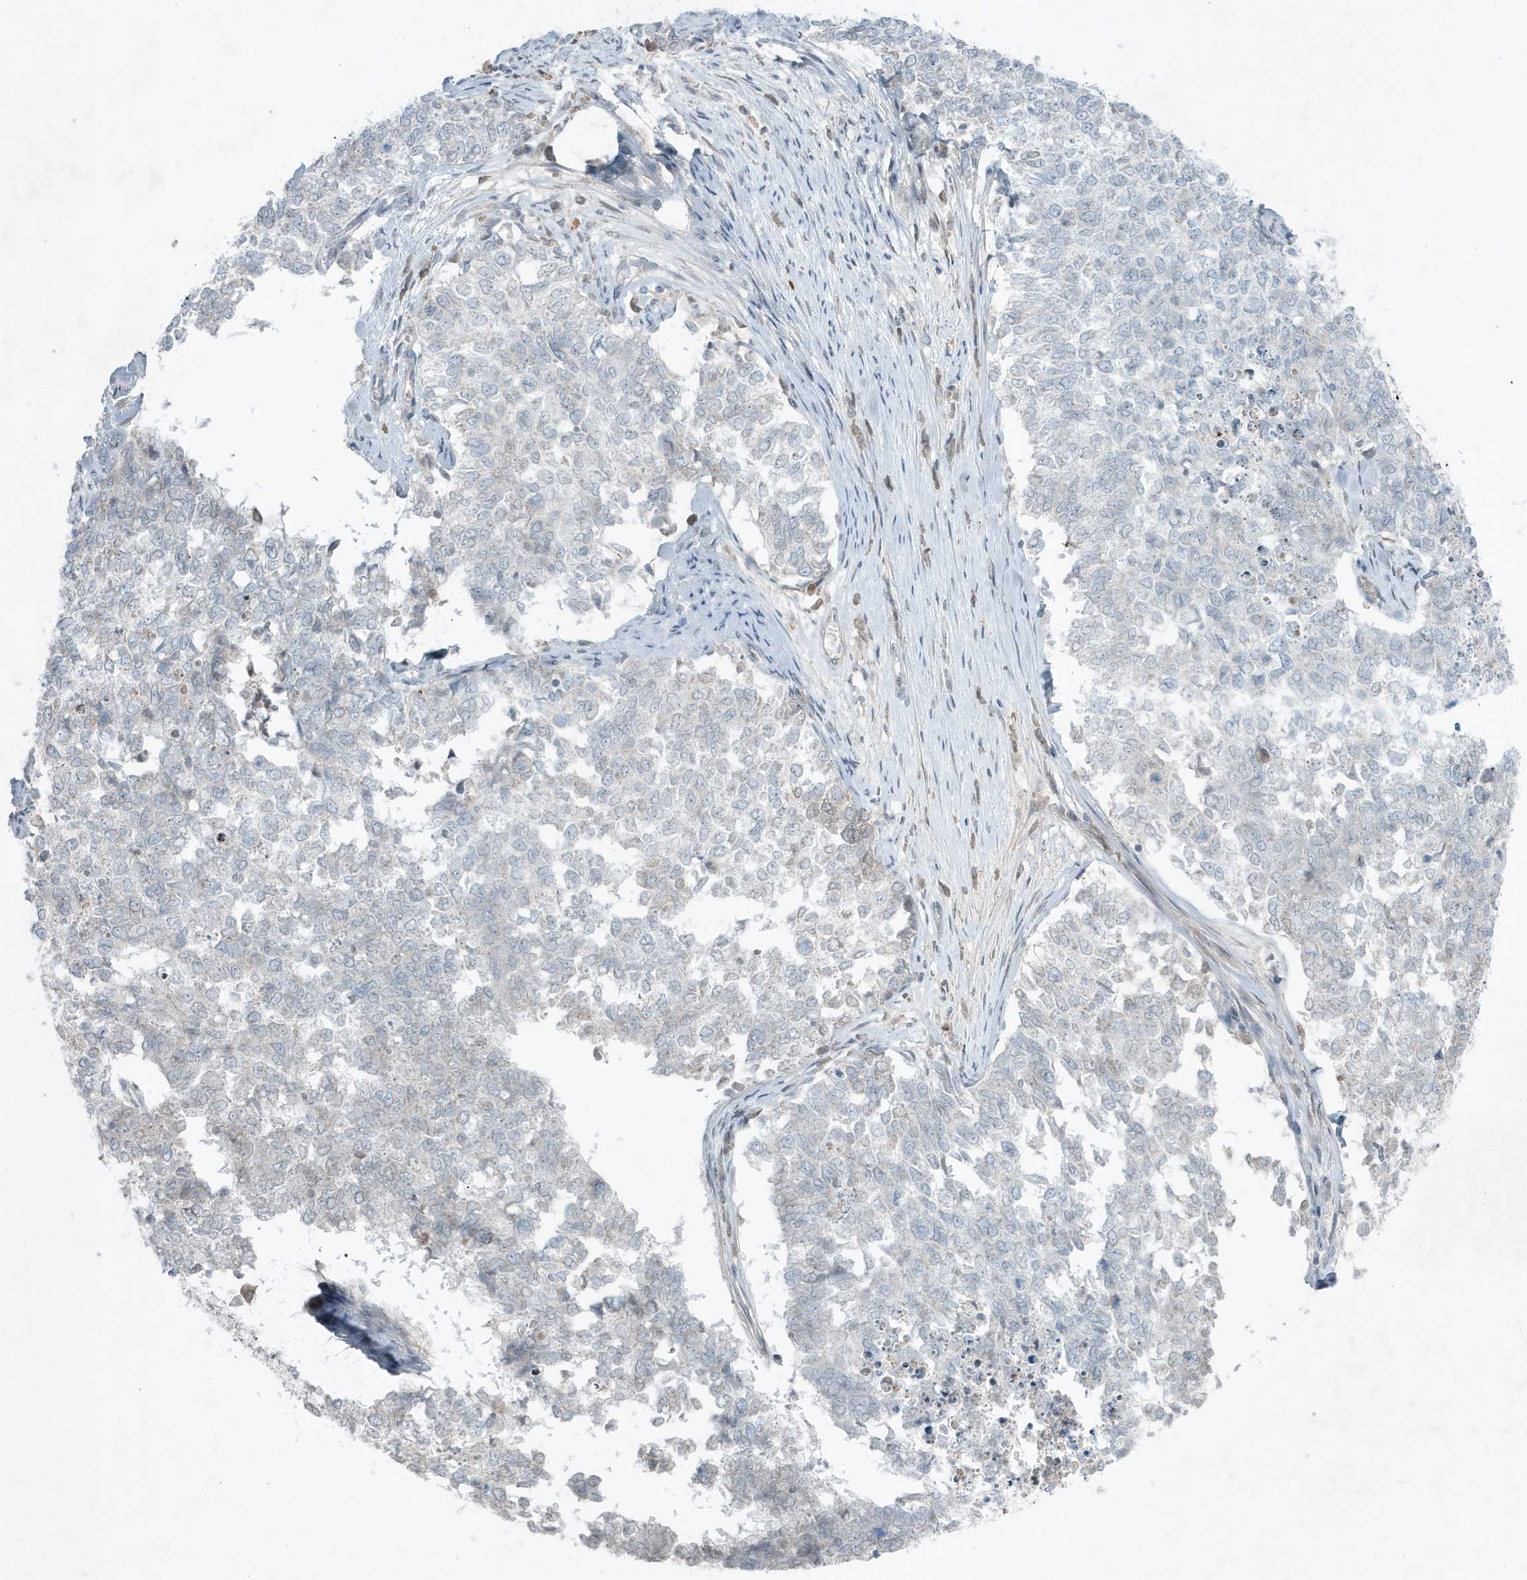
{"staining": {"intensity": "negative", "quantity": "none", "location": "none"}, "tissue": "cervical cancer", "cell_type": "Tumor cells", "image_type": "cancer", "snomed": [{"axis": "morphology", "description": "Squamous cell carcinoma, NOS"}, {"axis": "topography", "description": "Cervix"}], "caption": "A histopathology image of human squamous cell carcinoma (cervical) is negative for staining in tumor cells. (DAB IHC with hematoxylin counter stain).", "gene": "FNDC1", "patient": {"sex": "female", "age": 63}}